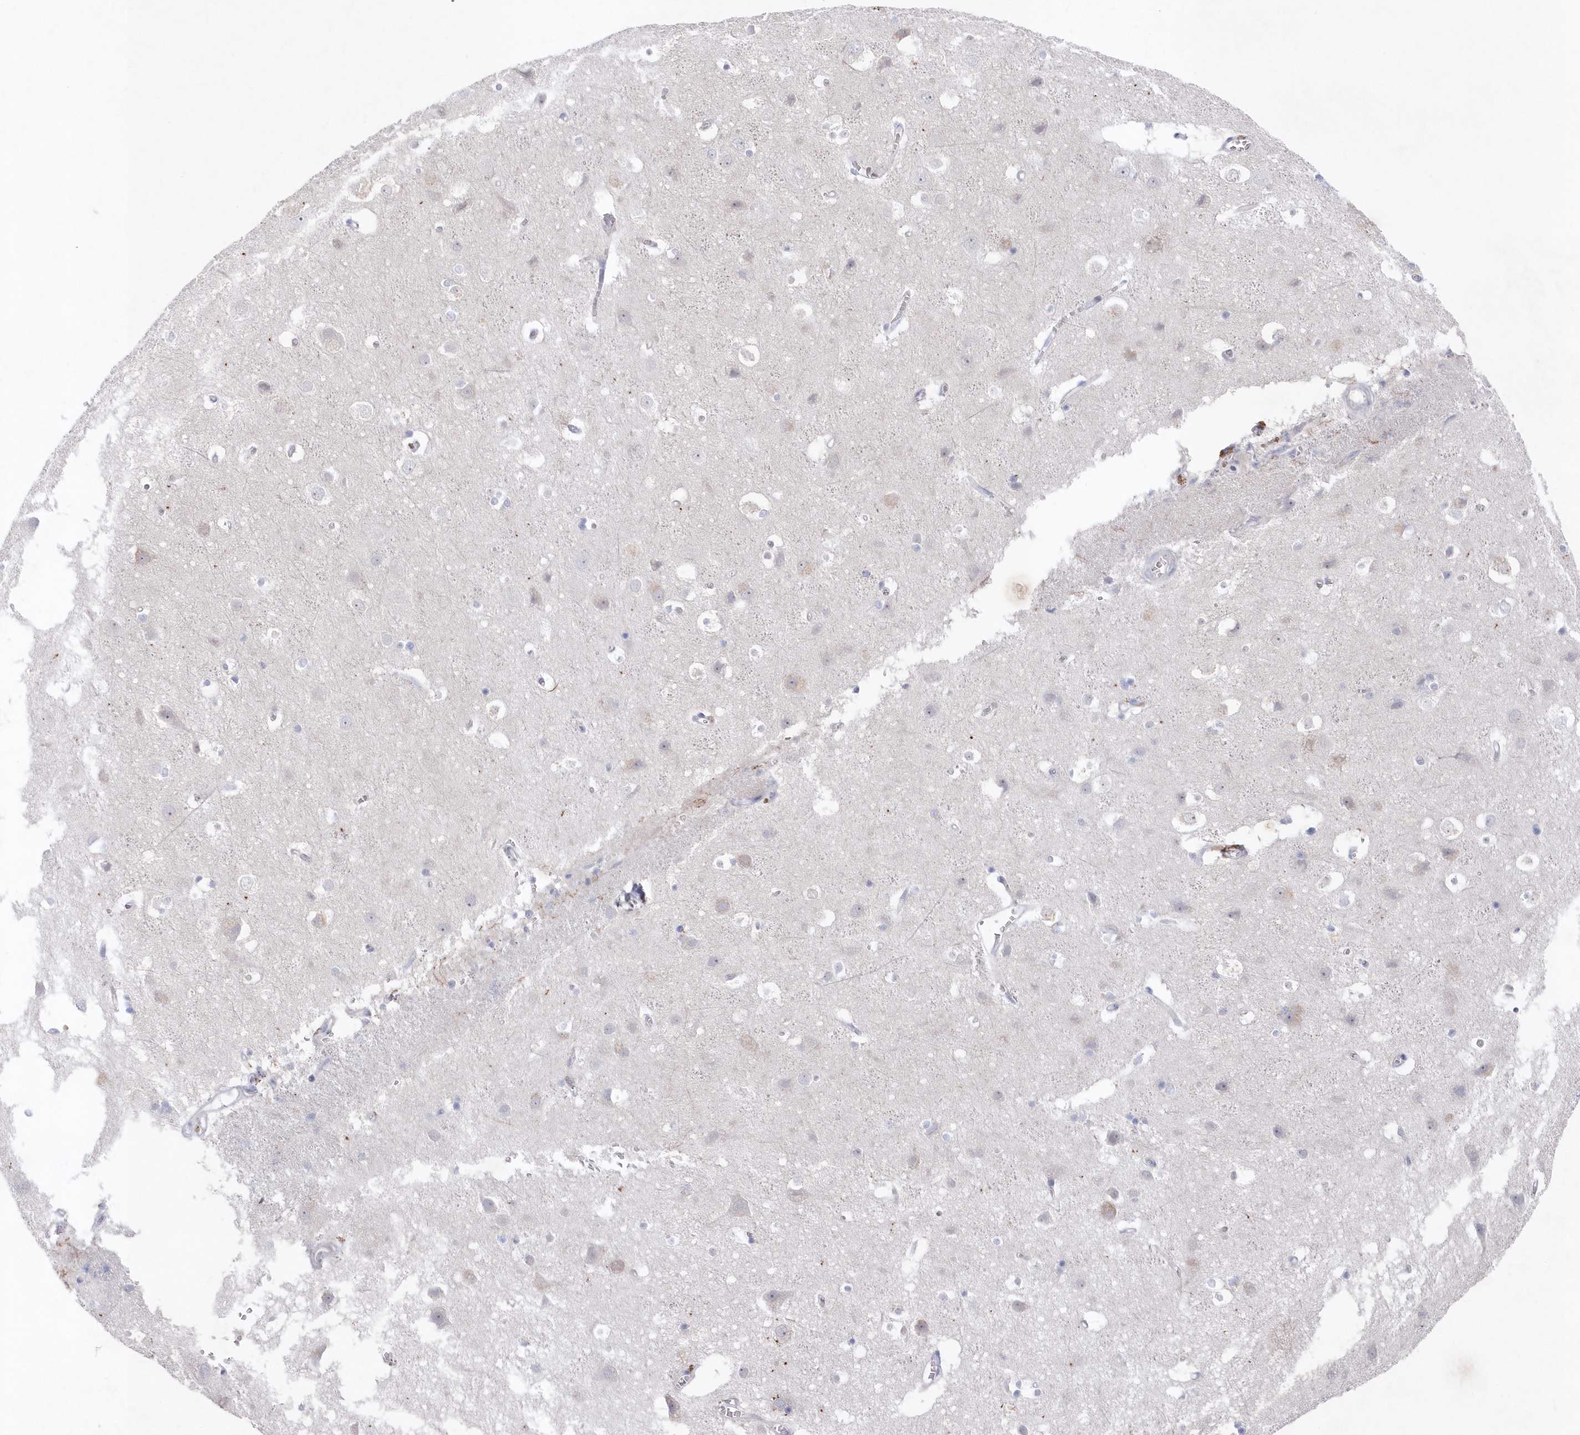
{"staining": {"intensity": "negative", "quantity": "none", "location": "none"}, "tissue": "cerebral cortex", "cell_type": "Endothelial cells", "image_type": "normal", "snomed": [{"axis": "morphology", "description": "Normal tissue, NOS"}, {"axis": "topography", "description": "Cerebral cortex"}], "caption": "This is a histopathology image of immunohistochemistry staining of benign cerebral cortex, which shows no positivity in endothelial cells.", "gene": "KIAA1586", "patient": {"sex": "male", "age": 54}}